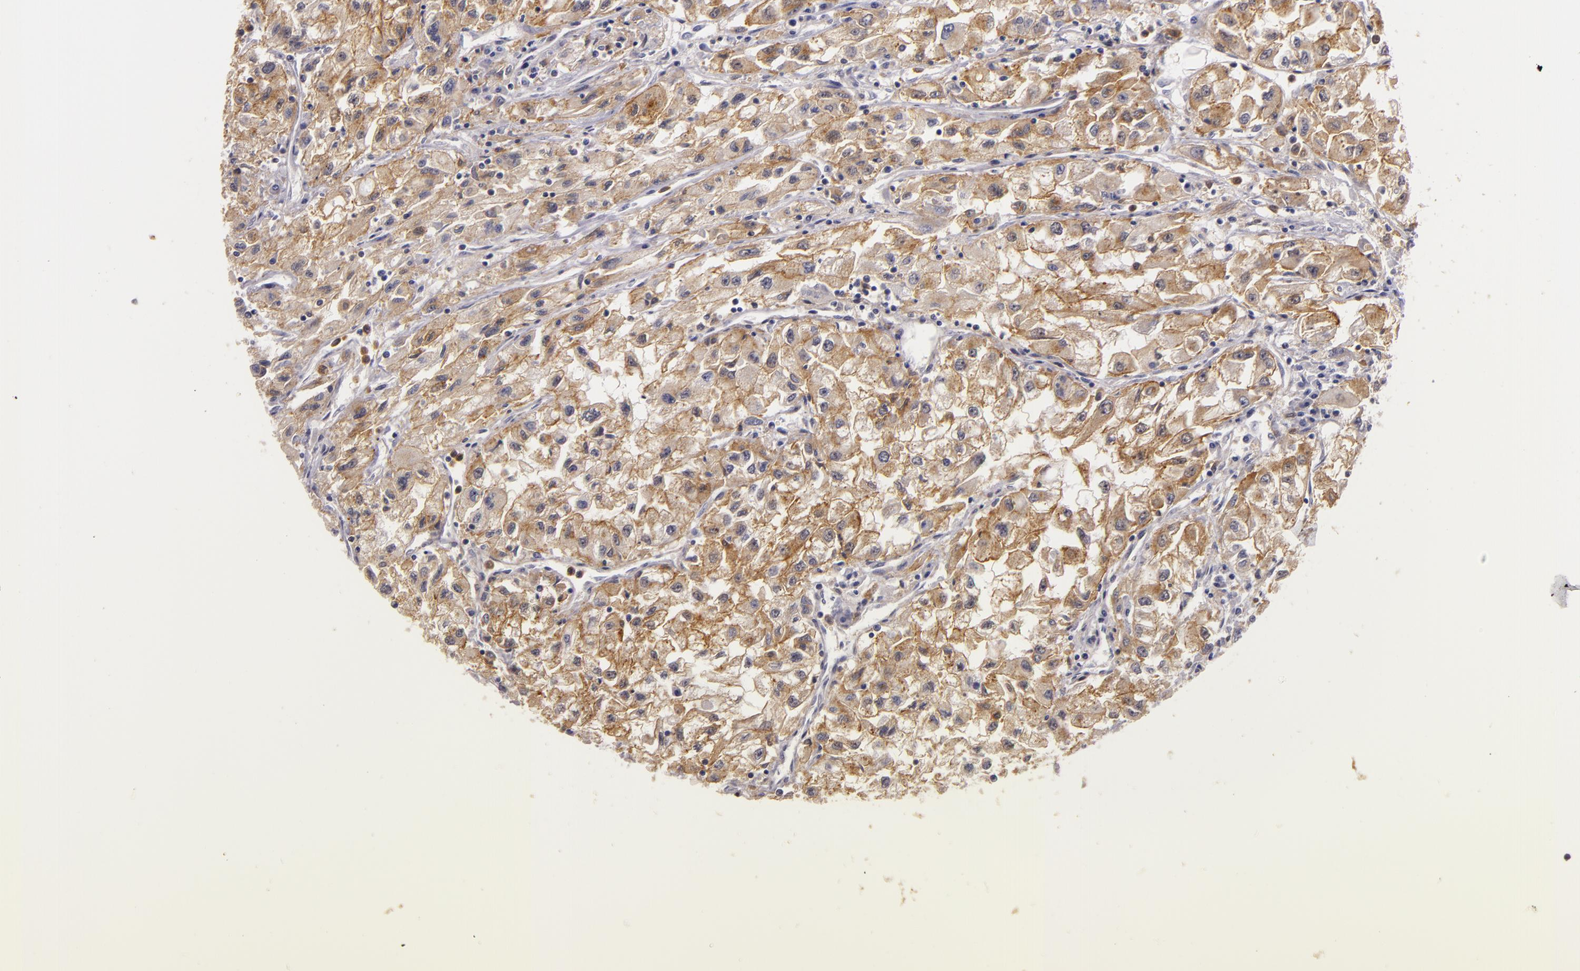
{"staining": {"intensity": "moderate", "quantity": ">75%", "location": "cytoplasmic/membranous"}, "tissue": "renal cancer", "cell_type": "Tumor cells", "image_type": "cancer", "snomed": [{"axis": "morphology", "description": "Adenocarcinoma, NOS"}, {"axis": "topography", "description": "Kidney"}], "caption": "Brown immunohistochemical staining in human renal adenocarcinoma shows moderate cytoplasmic/membranous positivity in approximately >75% of tumor cells.", "gene": "TOM1", "patient": {"sex": "male", "age": 59}}